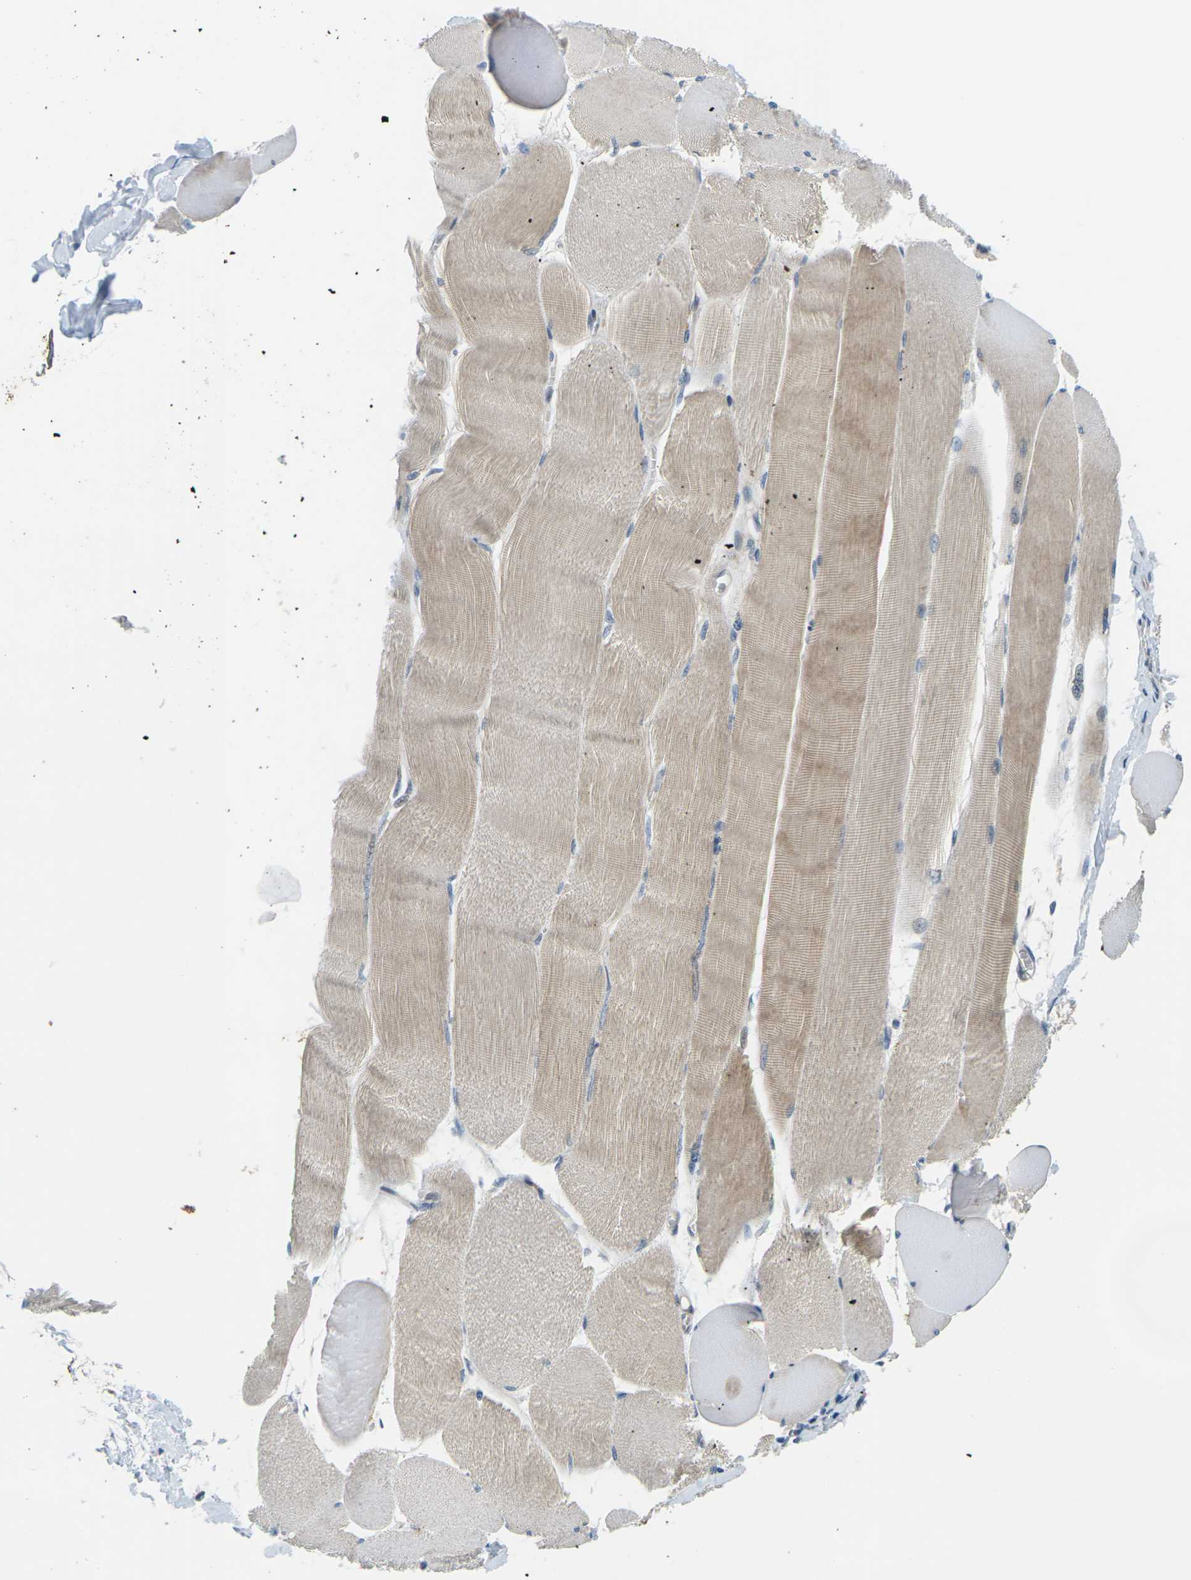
{"staining": {"intensity": "weak", "quantity": "25%-75%", "location": "cytoplasmic/membranous"}, "tissue": "skeletal muscle", "cell_type": "Myocytes", "image_type": "normal", "snomed": [{"axis": "morphology", "description": "Normal tissue, NOS"}, {"axis": "morphology", "description": "Squamous cell carcinoma, NOS"}, {"axis": "topography", "description": "Skeletal muscle"}], "caption": "Protein expression by IHC reveals weak cytoplasmic/membranous positivity in about 25%-75% of myocytes in benign skeletal muscle. Ihc stains the protein of interest in brown and the nuclei are stained blue.", "gene": "SLC13A3", "patient": {"sex": "male", "age": 51}}